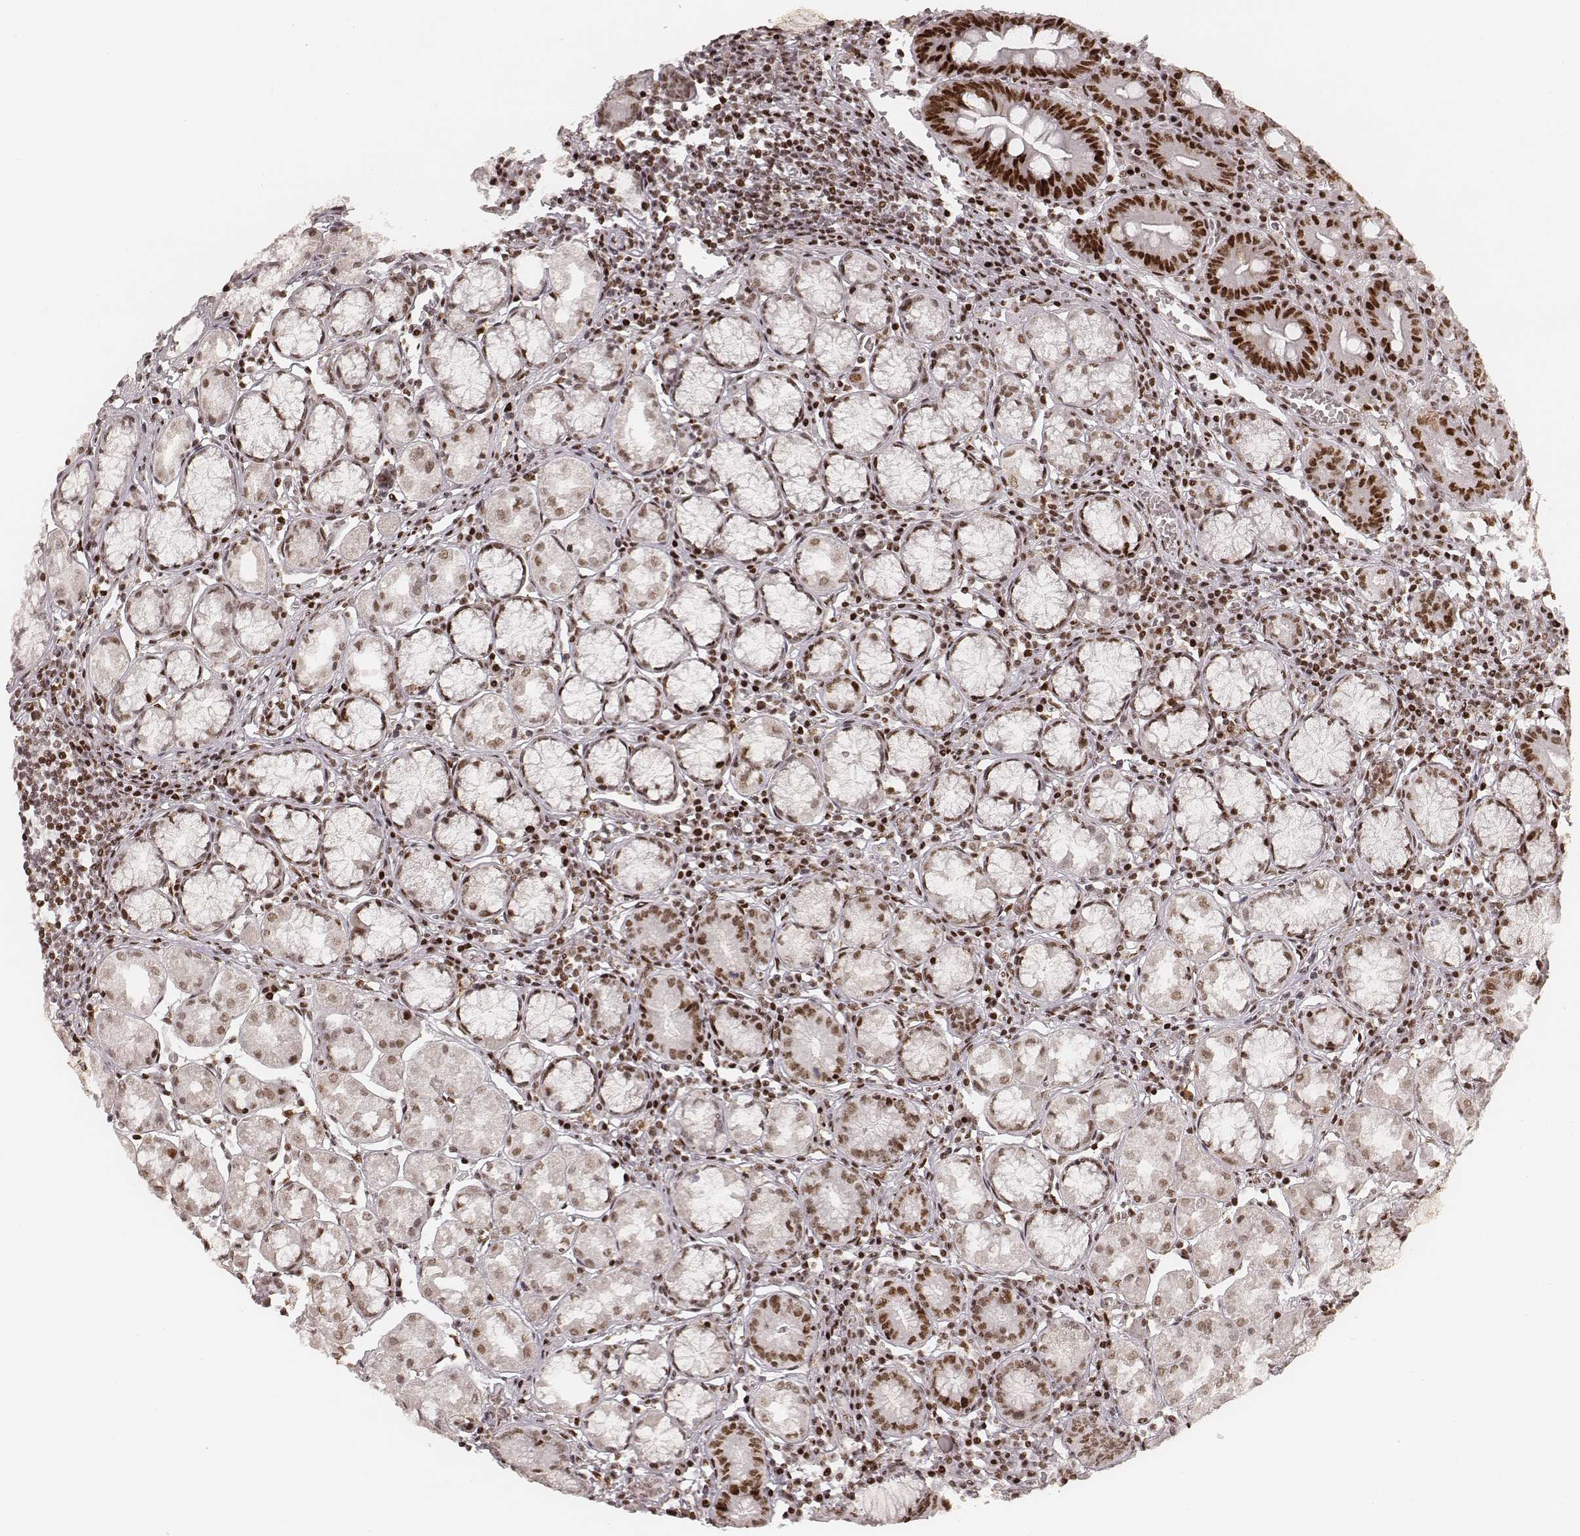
{"staining": {"intensity": "strong", "quantity": ">75%", "location": "nuclear"}, "tissue": "stomach", "cell_type": "Glandular cells", "image_type": "normal", "snomed": [{"axis": "morphology", "description": "Normal tissue, NOS"}, {"axis": "topography", "description": "Stomach"}], "caption": "Immunohistochemistry image of normal stomach: stomach stained using immunohistochemistry exhibits high levels of strong protein expression localized specifically in the nuclear of glandular cells, appearing as a nuclear brown color.", "gene": "HNRNPC", "patient": {"sex": "male", "age": 55}}